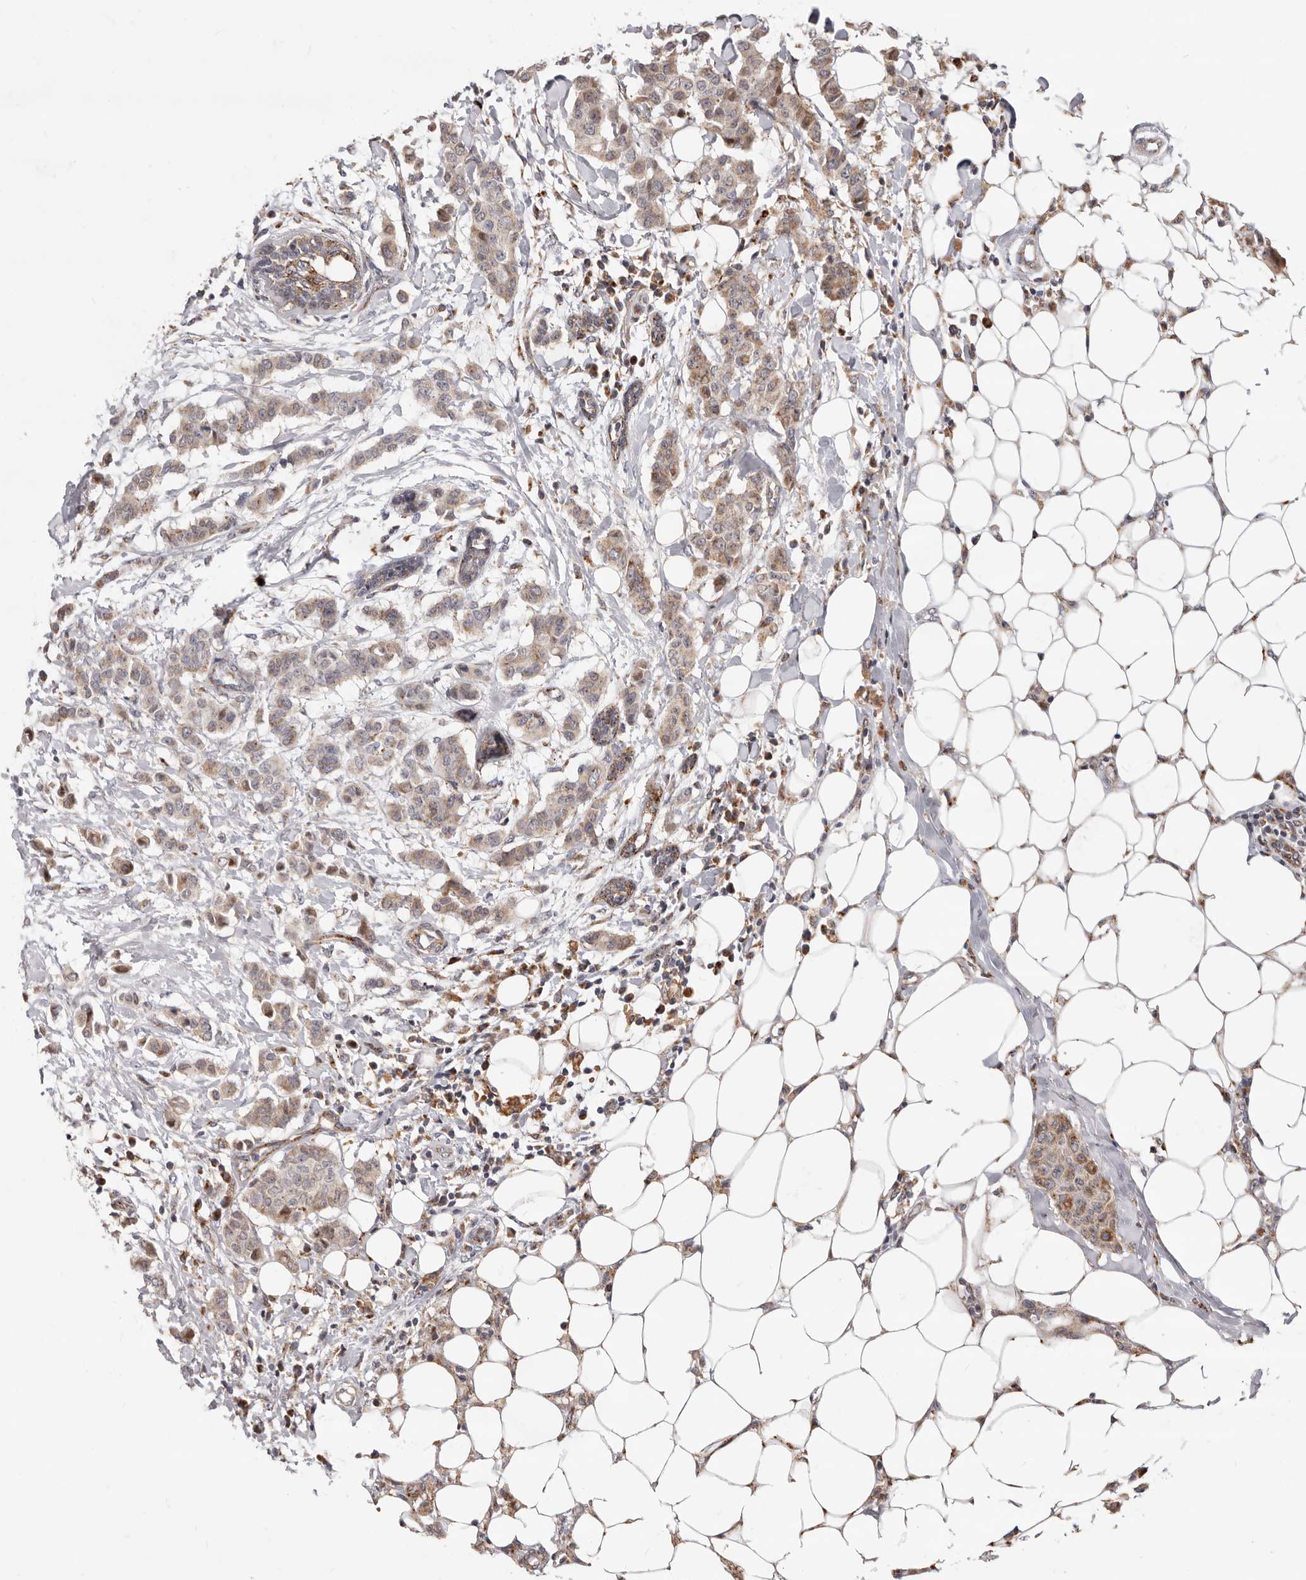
{"staining": {"intensity": "moderate", "quantity": ">75%", "location": "cytoplasmic/membranous"}, "tissue": "breast cancer", "cell_type": "Tumor cells", "image_type": "cancer", "snomed": [{"axis": "morphology", "description": "Duct carcinoma"}, {"axis": "topography", "description": "Breast"}], "caption": "This photomicrograph displays breast cancer (invasive ductal carcinoma) stained with IHC to label a protein in brown. The cytoplasmic/membranous of tumor cells show moderate positivity for the protein. Nuclei are counter-stained blue.", "gene": "TOR3A", "patient": {"sex": "female", "age": 40}}